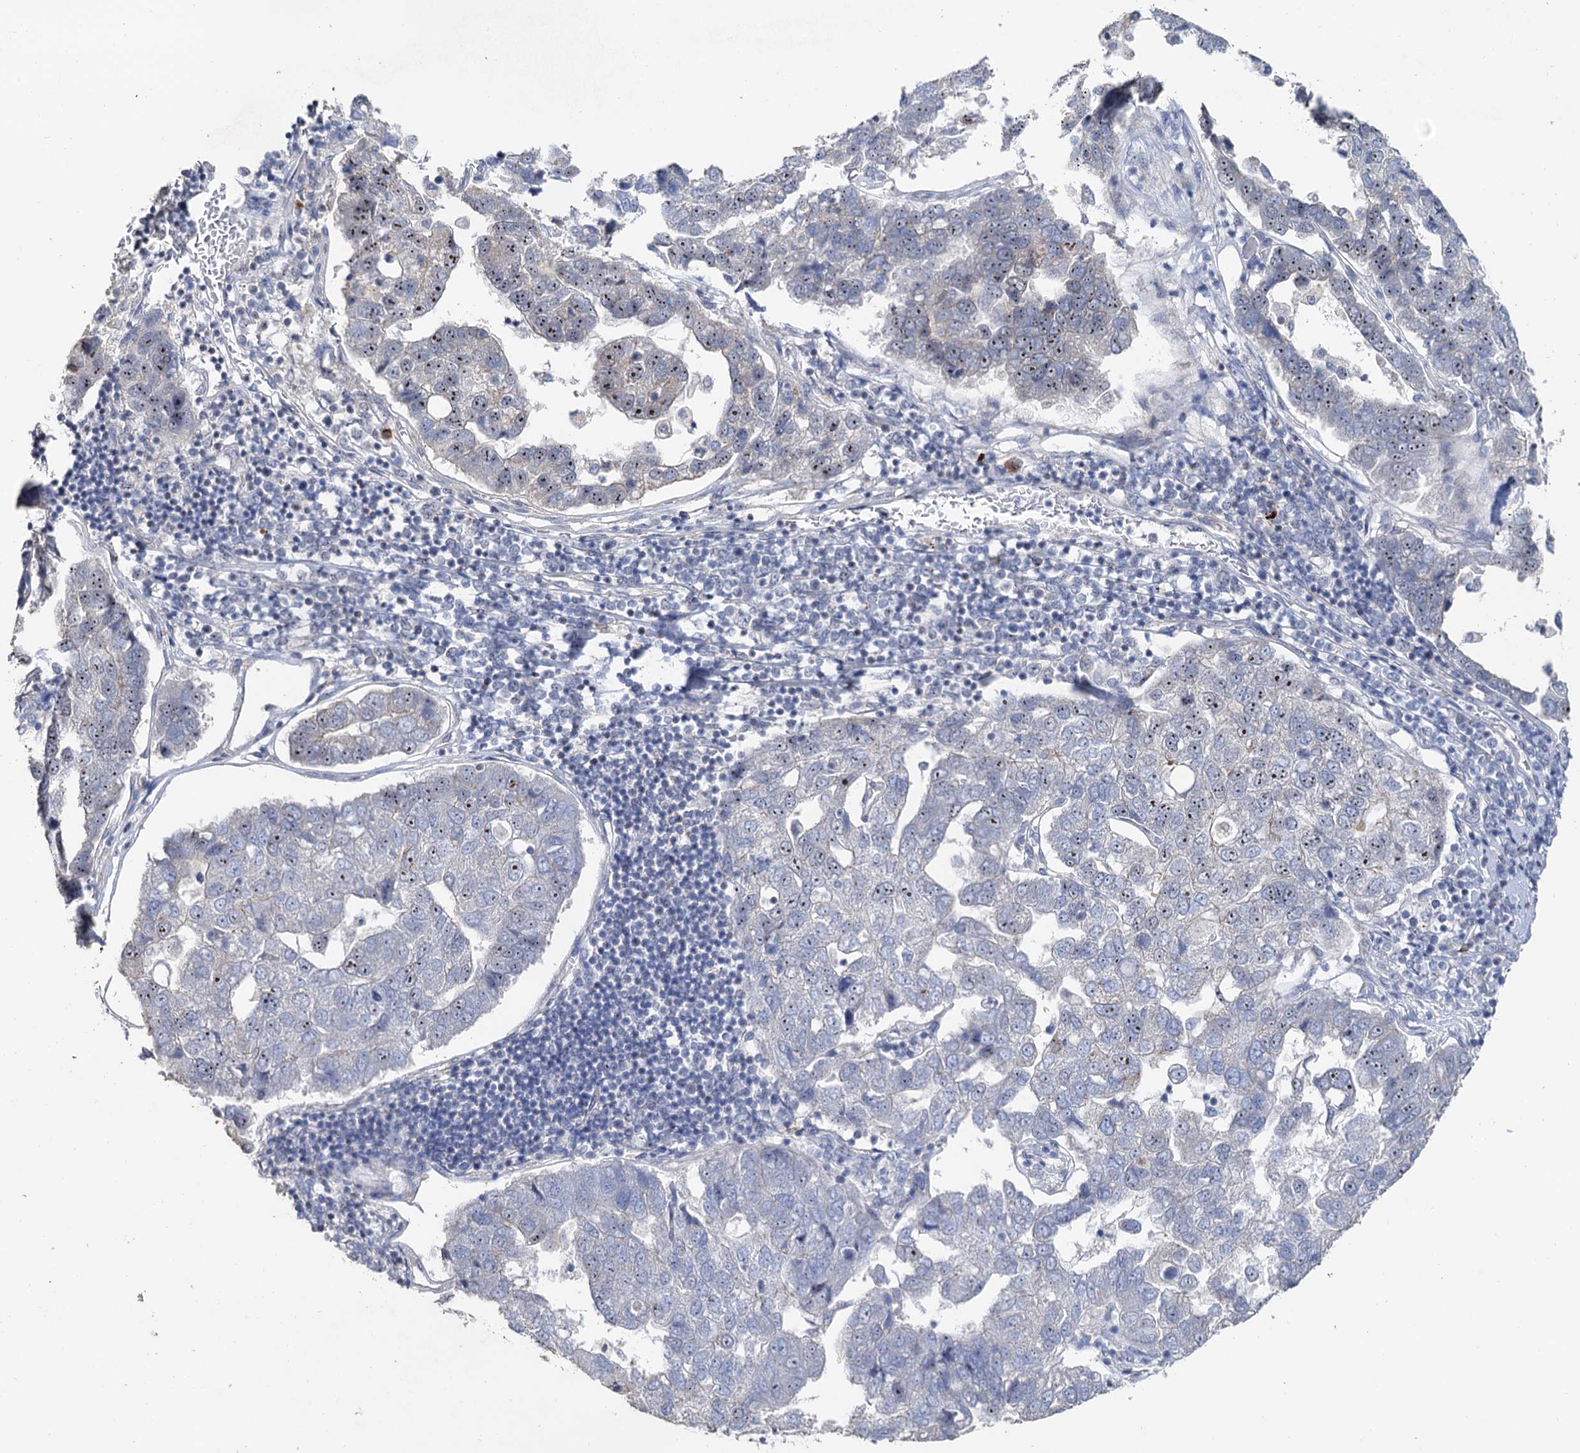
{"staining": {"intensity": "moderate", "quantity": "25%-75%", "location": "nuclear"}, "tissue": "pancreatic cancer", "cell_type": "Tumor cells", "image_type": "cancer", "snomed": [{"axis": "morphology", "description": "Adenocarcinoma, NOS"}, {"axis": "topography", "description": "Pancreas"}], "caption": "Immunohistochemistry photomicrograph of human adenocarcinoma (pancreatic) stained for a protein (brown), which exhibits medium levels of moderate nuclear staining in approximately 25%-75% of tumor cells.", "gene": "C2CD3", "patient": {"sex": "female", "age": 61}}